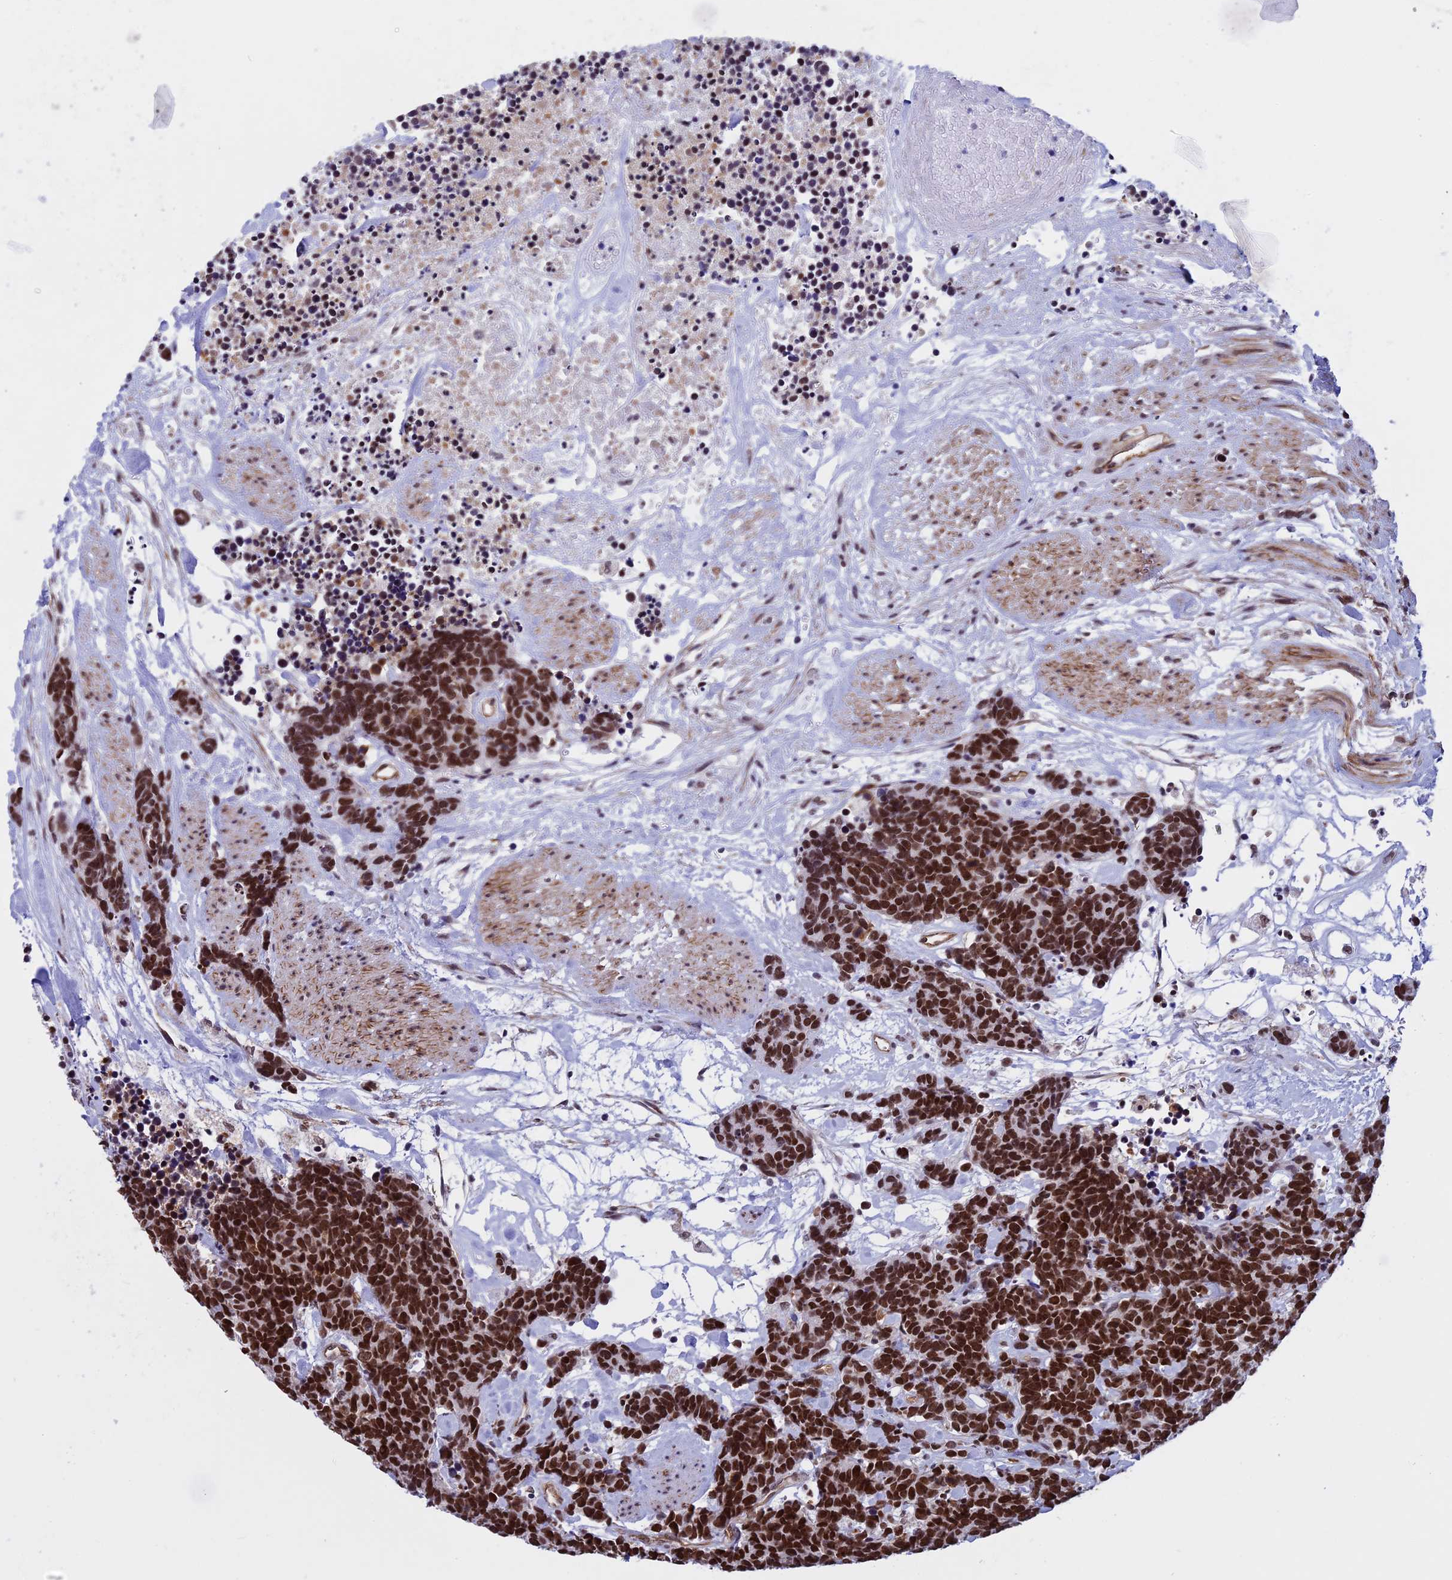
{"staining": {"intensity": "strong", "quantity": ">75%", "location": "nuclear"}, "tissue": "carcinoid", "cell_type": "Tumor cells", "image_type": "cancer", "snomed": [{"axis": "morphology", "description": "Carcinoma, NOS"}, {"axis": "morphology", "description": "Carcinoid, malignant, NOS"}, {"axis": "topography", "description": "Urinary bladder"}], "caption": "A brown stain highlights strong nuclear expression of a protein in carcinoma tumor cells. (IHC, brightfield microscopy, high magnification).", "gene": "NIPBL", "patient": {"sex": "male", "age": 57}}